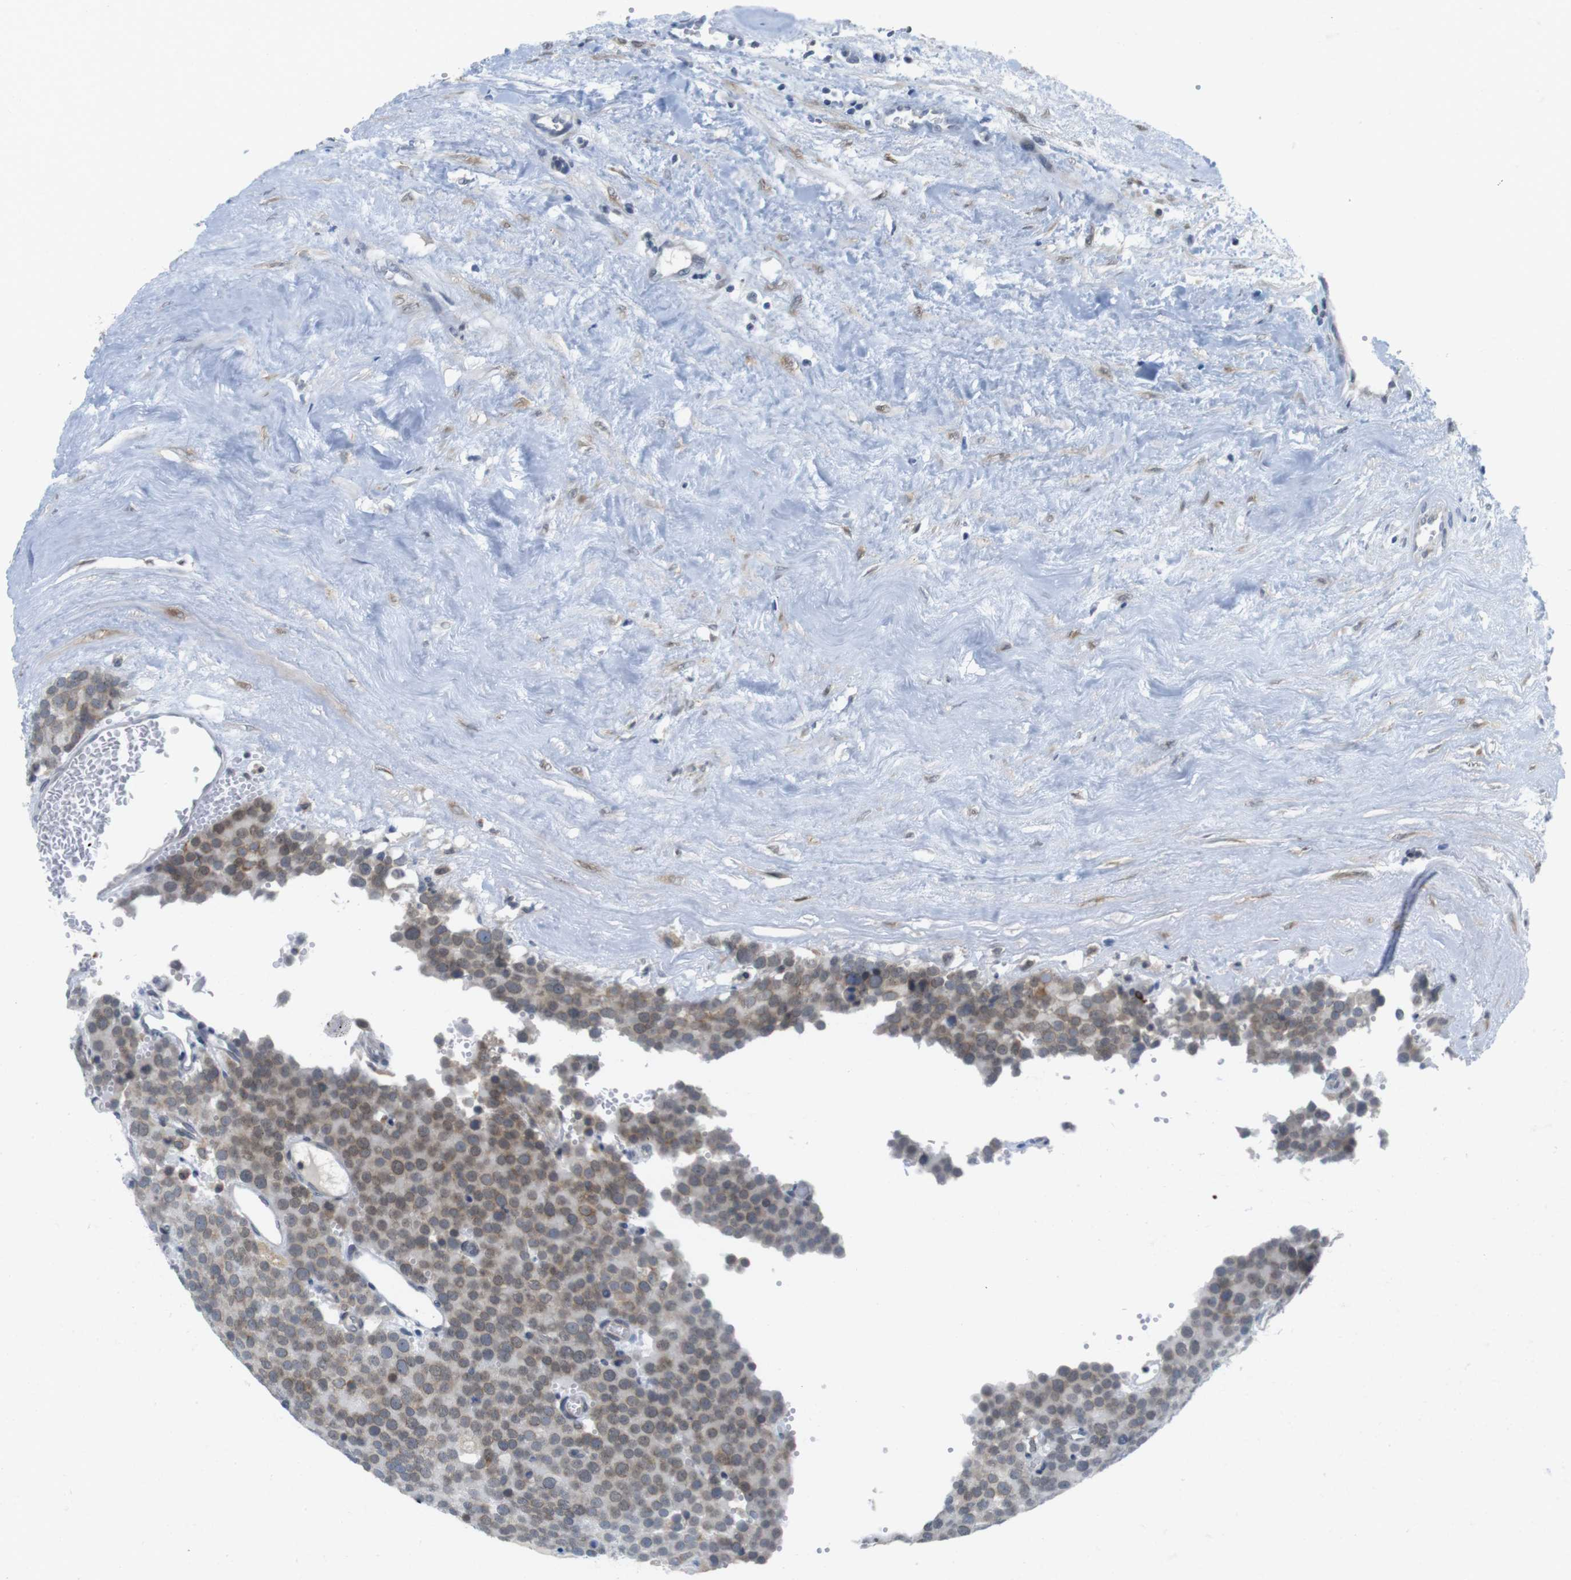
{"staining": {"intensity": "moderate", "quantity": "<25%", "location": "cytoplasmic/membranous"}, "tissue": "testis cancer", "cell_type": "Tumor cells", "image_type": "cancer", "snomed": [{"axis": "morphology", "description": "Normal tissue, NOS"}, {"axis": "morphology", "description": "Seminoma, NOS"}, {"axis": "topography", "description": "Testis"}], "caption": "The histopathology image exhibits immunohistochemical staining of testis seminoma. There is moderate cytoplasmic/membranous positivity is identified in approximately <25% of tumor cells.", "gene": "ERGIC3", "patient": {"sex": "male", "age": 71}}